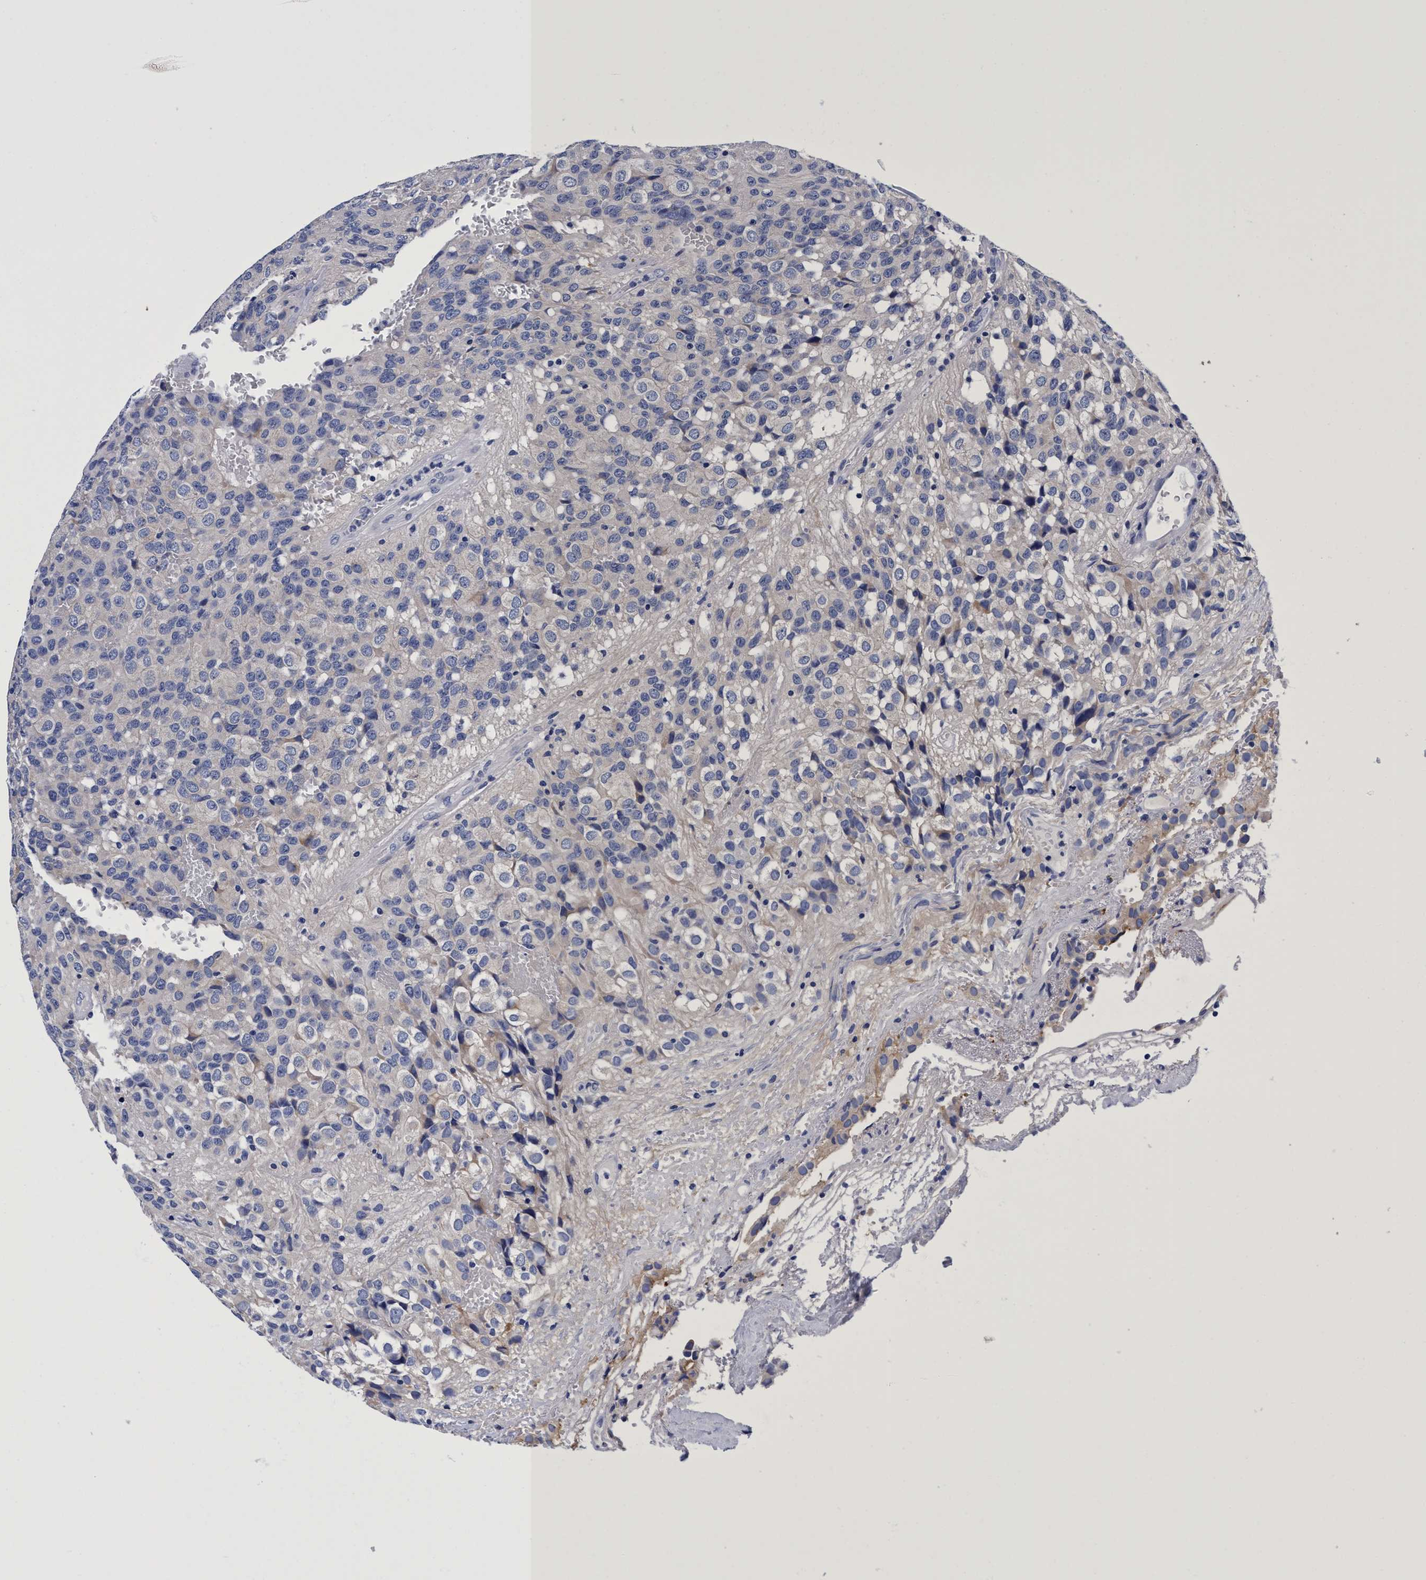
{"staining": {"intensity": "negative", "quantity": "none", "location": "none"}, "tissue": "glioma", "cell_type": "Tumor cells", "image_type": "cancer", "snomed": [{"axis": "morphology", "description": "Glioma, malignant, High grade"}, {"axis": "topography", "description": "Brain"}], "caption": "Human high-grade glioma (malignant) stained for a protein using immunohistochemistry (IHC) shows no expression in tumor cells.", "gene": "PLPPR1", "patient": {"sex": "male", "age": 32}}